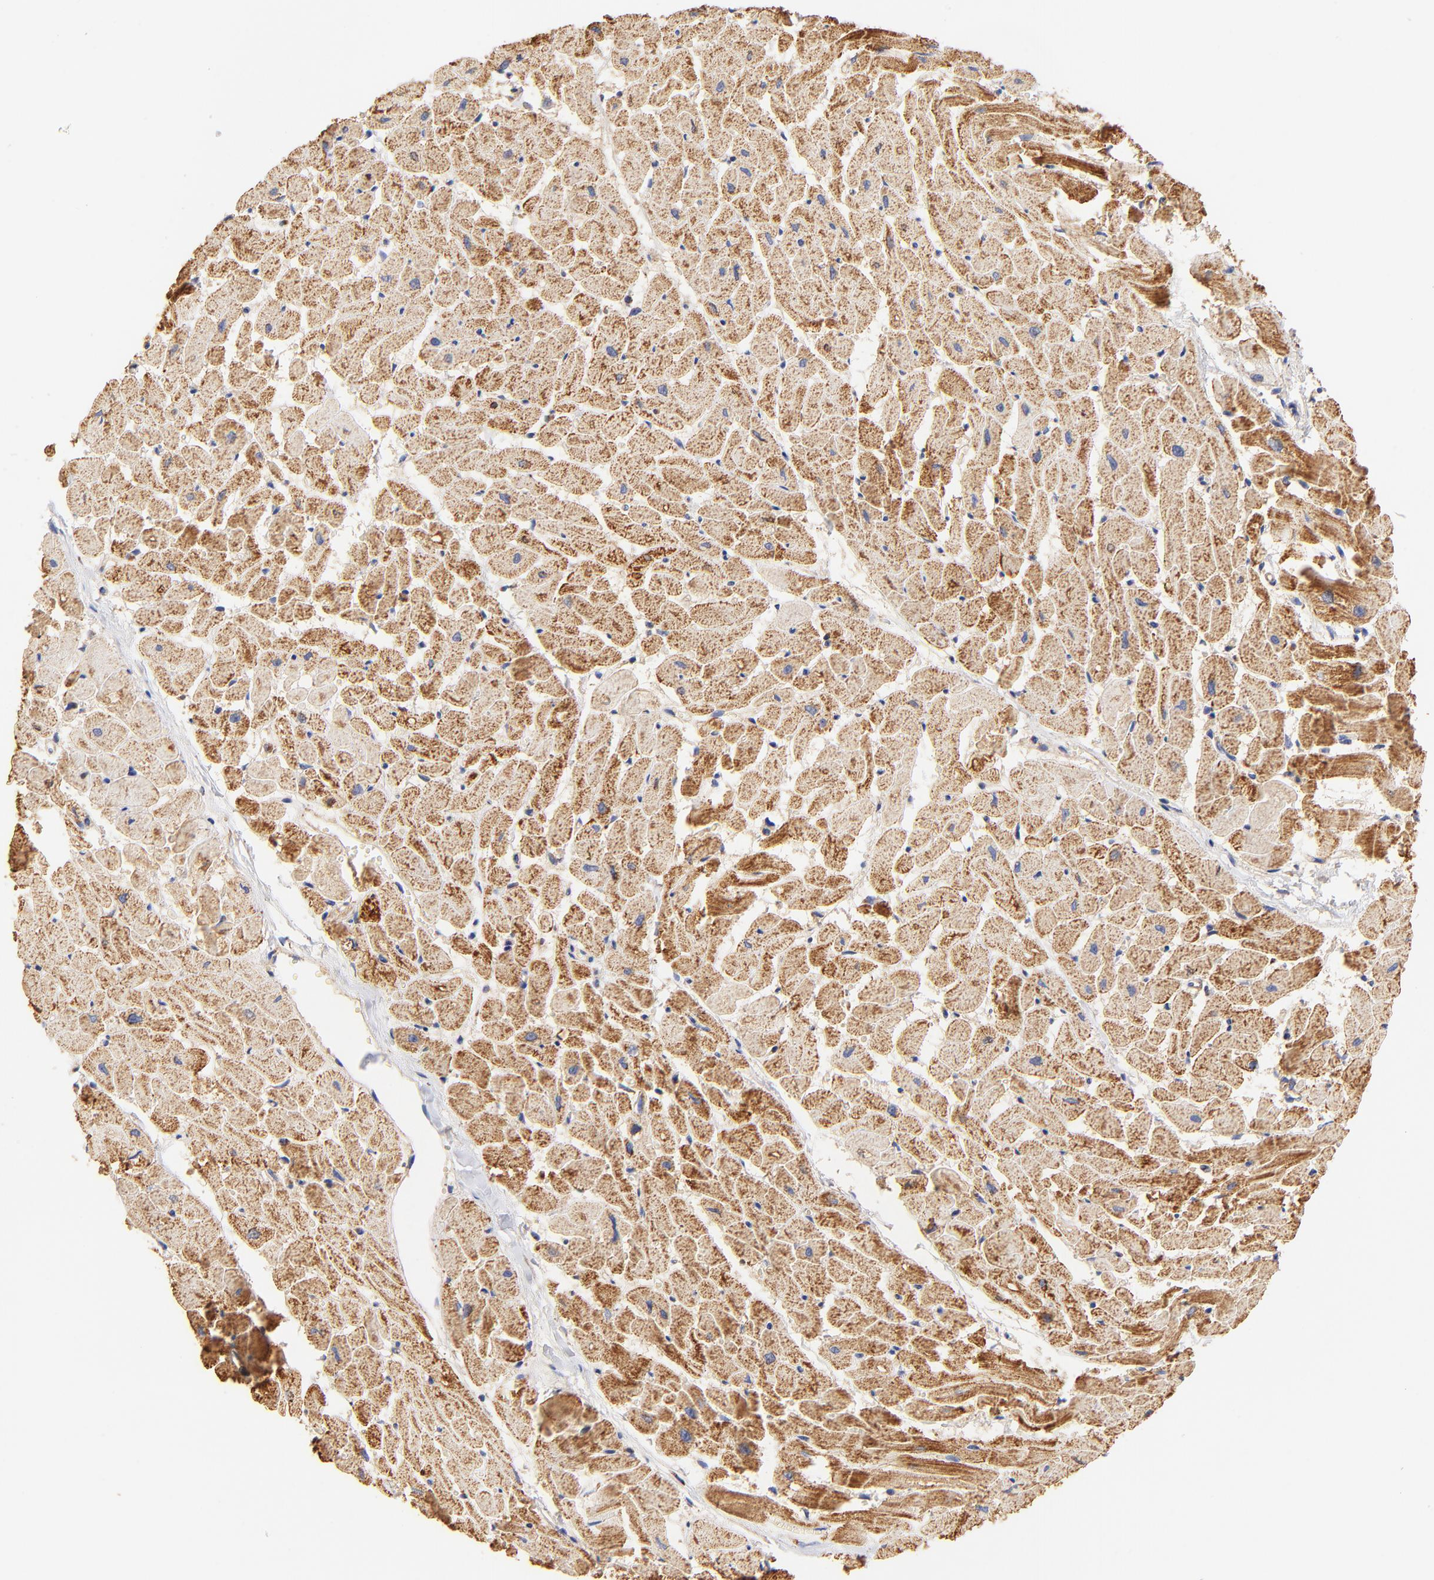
{"staining": {"intensity": "strong", "quantity": ">75%", "location": "cytoplasmic/membranous"}, "tissue": "heart muscle", "cell_type": "Cardiomyocytes", "image_type": "normal", "snomed": [{"axis": "morphology", "description": "Normal tissue, NOS"}, {"axis": "topography", "description": "Heart"}], "caption": "Protein staining of benign heart muscle reveals strong cytoplasmic/membranous staining in about >75% of cardiomyocytes. The staining is performed using DAB (3,3'-diaminobenzidine) brown chromogen to label protein expression. The nuclei are counter-stained blue using hematoxylin.", "gene": "ATP5F1D", "patient": {"sex": "female", "age": 19}}